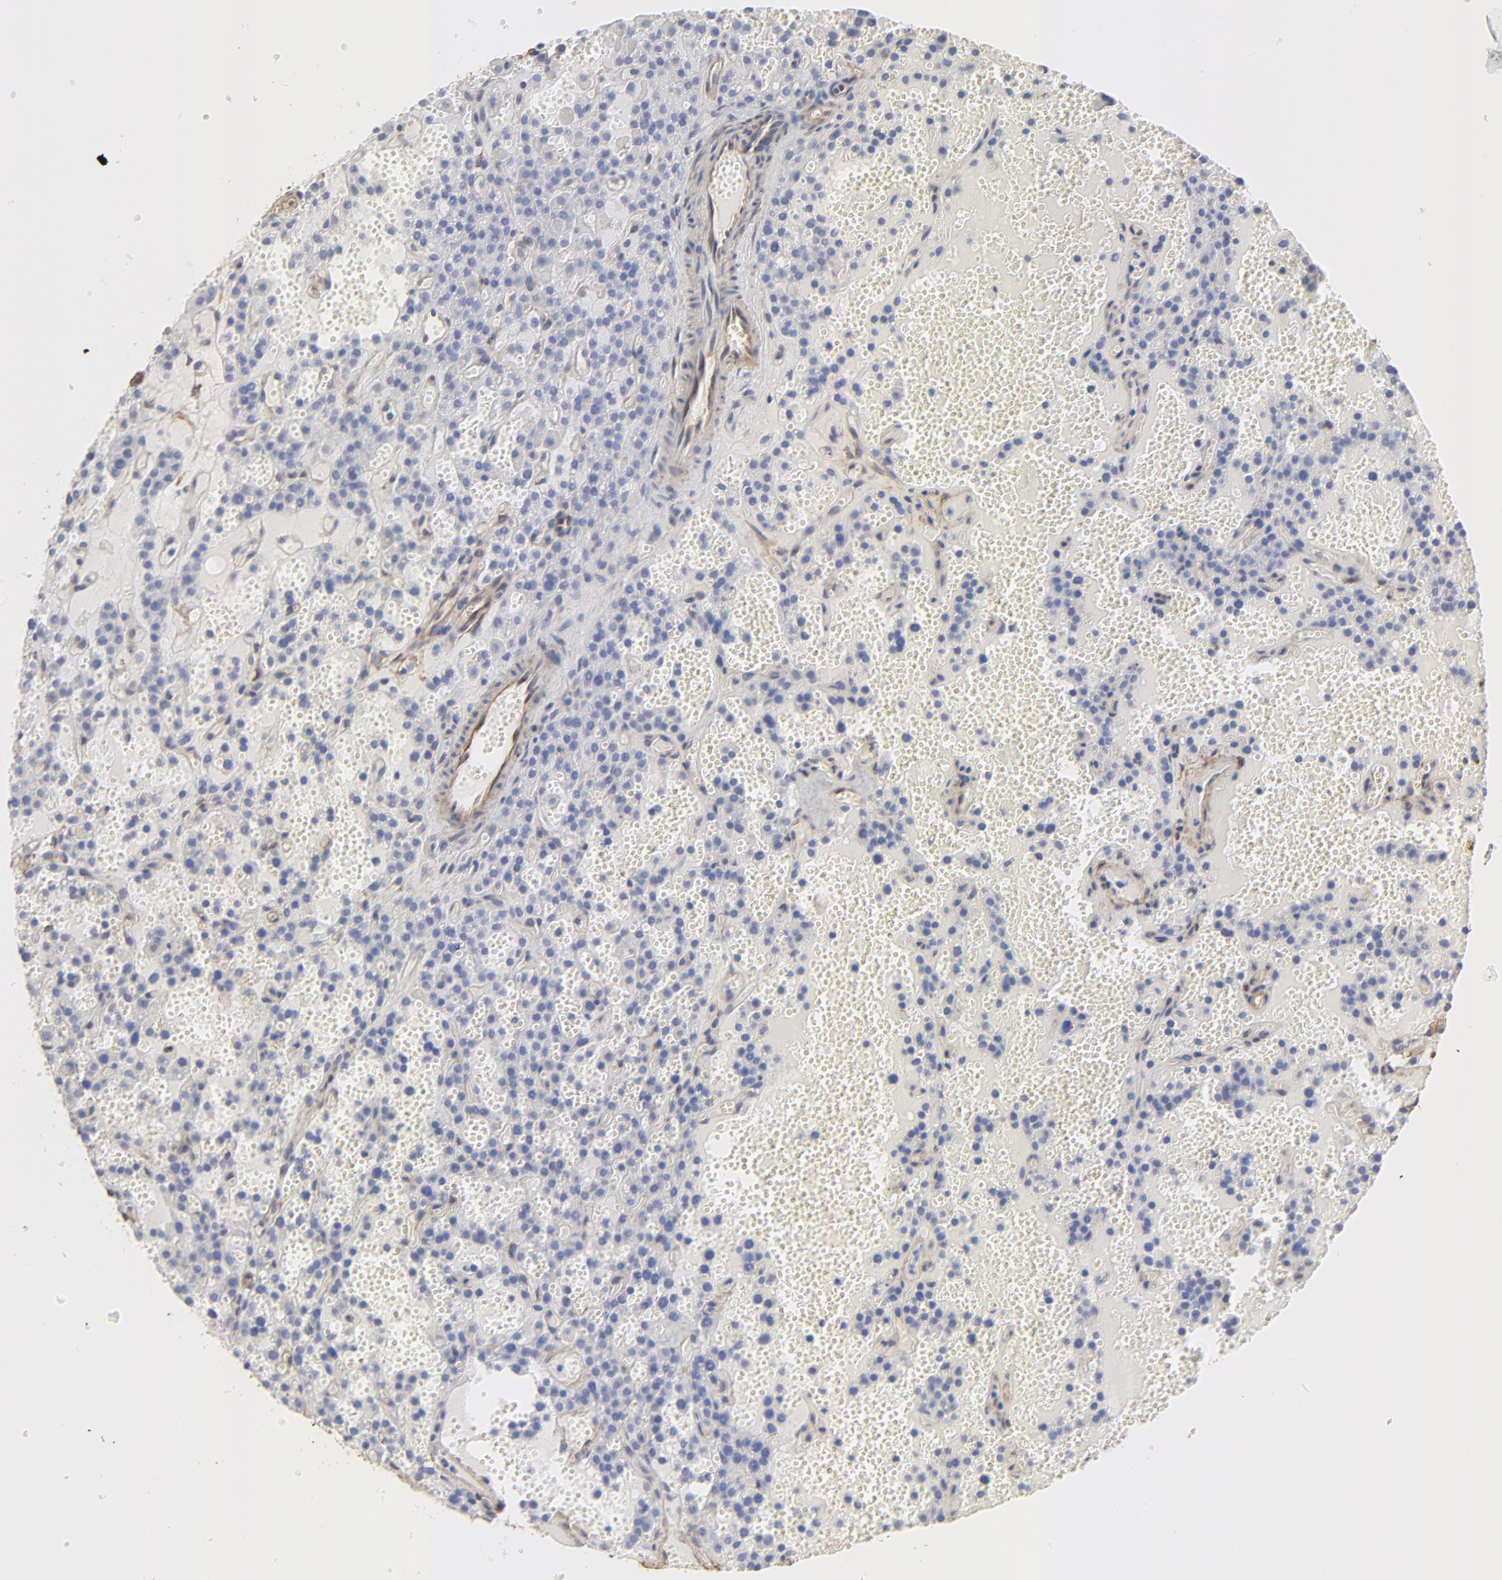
{"staining": {"intensity": "negative", "quantity": "none", "location": "none"}, "tissue": "parathyroid gland", "cell_type": "Glandular cells", "image_type": "normal", "snomed": [{"axis": "morphology", "description": "Normal tissue, NOS"}, {"axis": "topography", "description": "Parathyroid gland"}], "caption": "High power microscopy image of an IHC image of normal parathyroid gland, revealing no significant expression in glandular cells. (Stains: DAB immunohistochemistry (IHC) with hematoxylin counter stain, Microscopy: brightfield microscopy at high magnification).", "gene": "CAV1", "patient": {"sex": "male", "age": 25}}